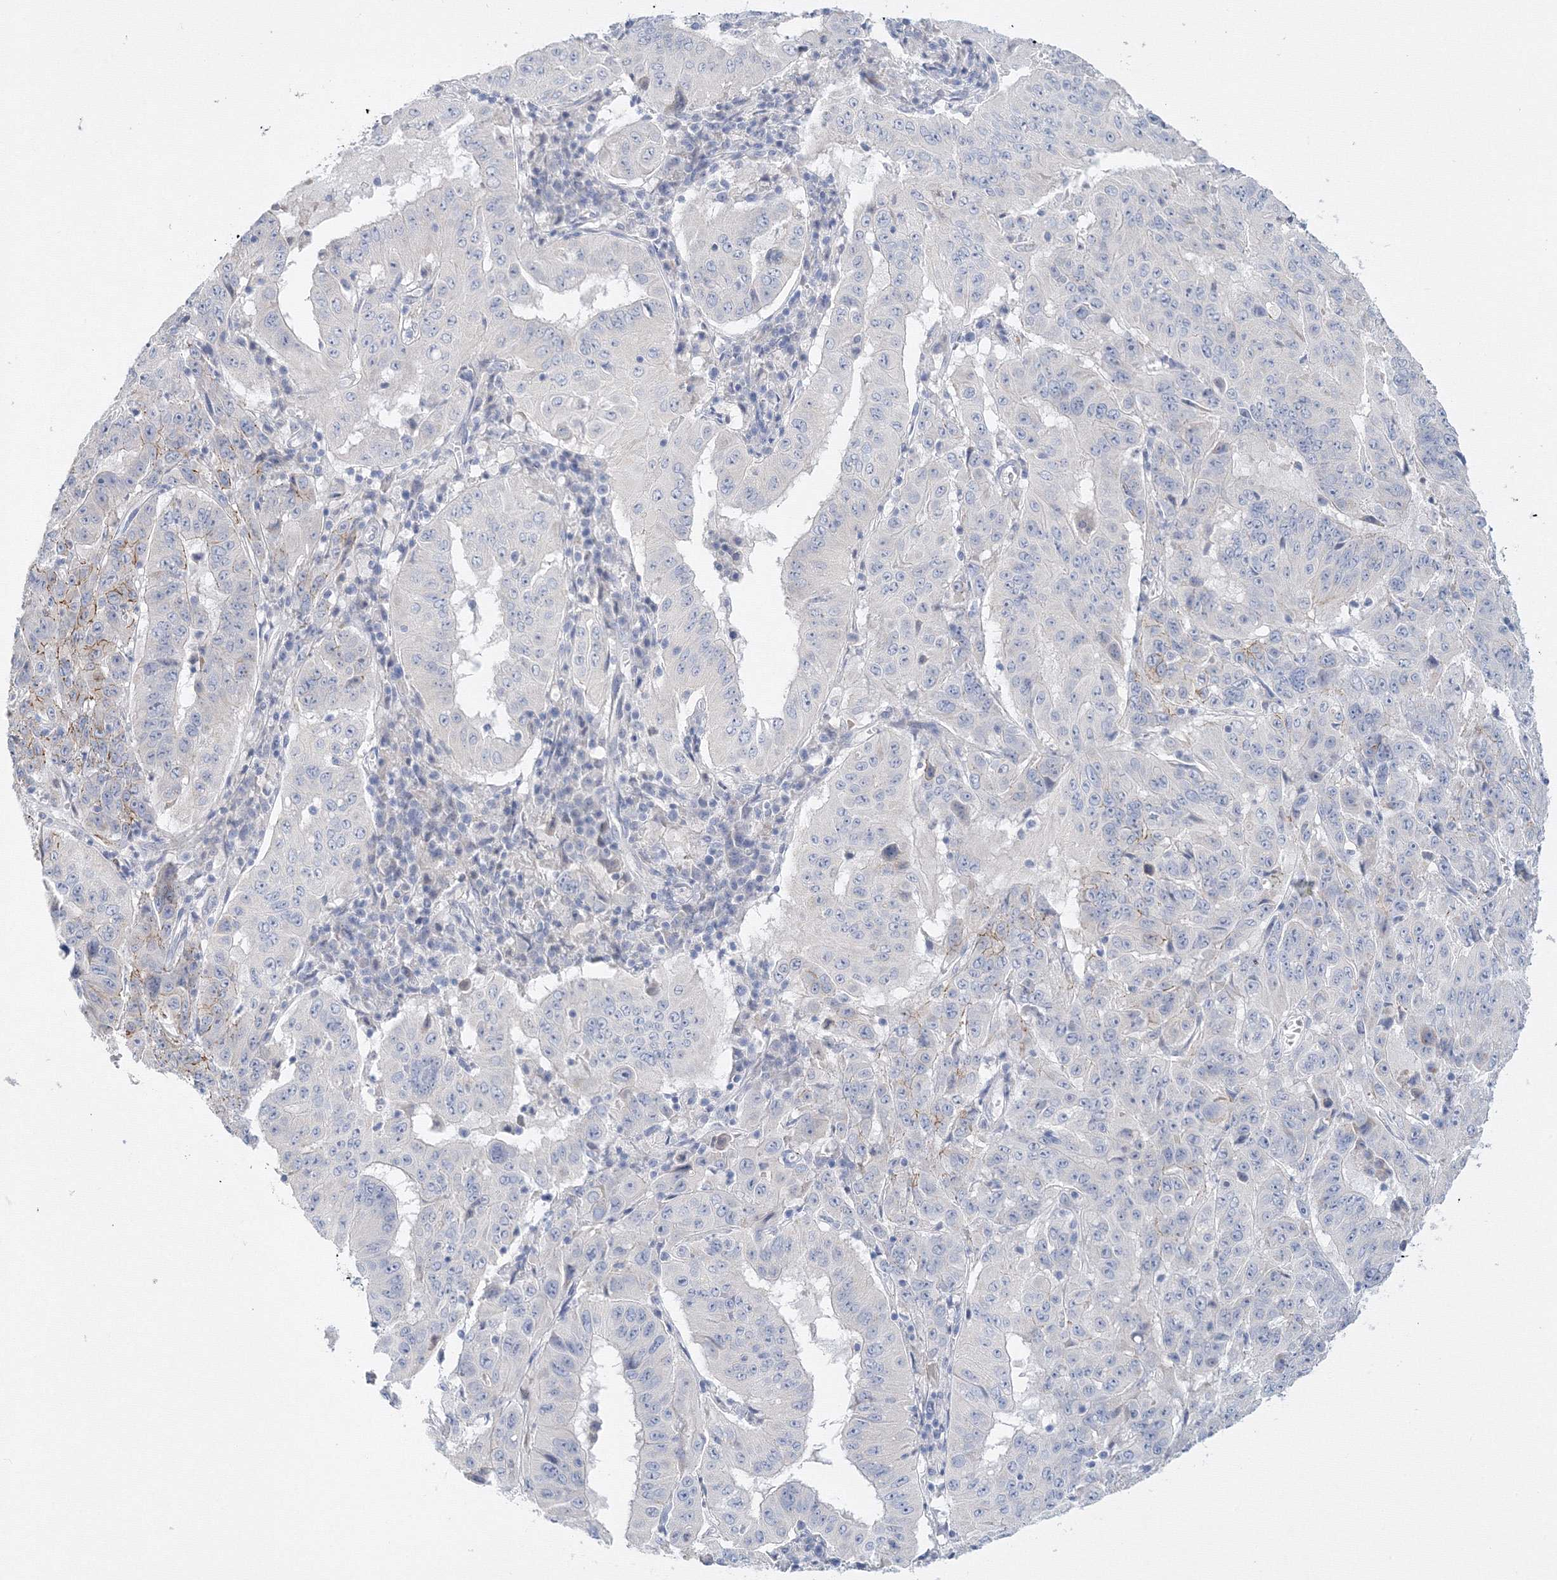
{"staining": {"intensity": "negative", "quantity": "none", "location": "none"}, "tissue": "pancreatic cancer", "cell_type": "Tumor cells", "image_type": "cancer", "snomed": [{"axis": "morphology", "description": "Adenocarcinoma, NOS"}, {"axis": "topography", "description": "Pancreas"}], "caption": "Immunohistochemistry (IHC) photomicrograph of pancreatic cancer stained for a protein (brown), which demonstrates no expression in tumor cells. (Stains: DAB (3,3'-diaminobenzidine) immunohistochemistry (IHC) with hematoxylin counter stain, Microscopy: brightfield microscopy at high magnification).", "gene": "AASDH", "patient": {"sex": "male", "age": 63}}